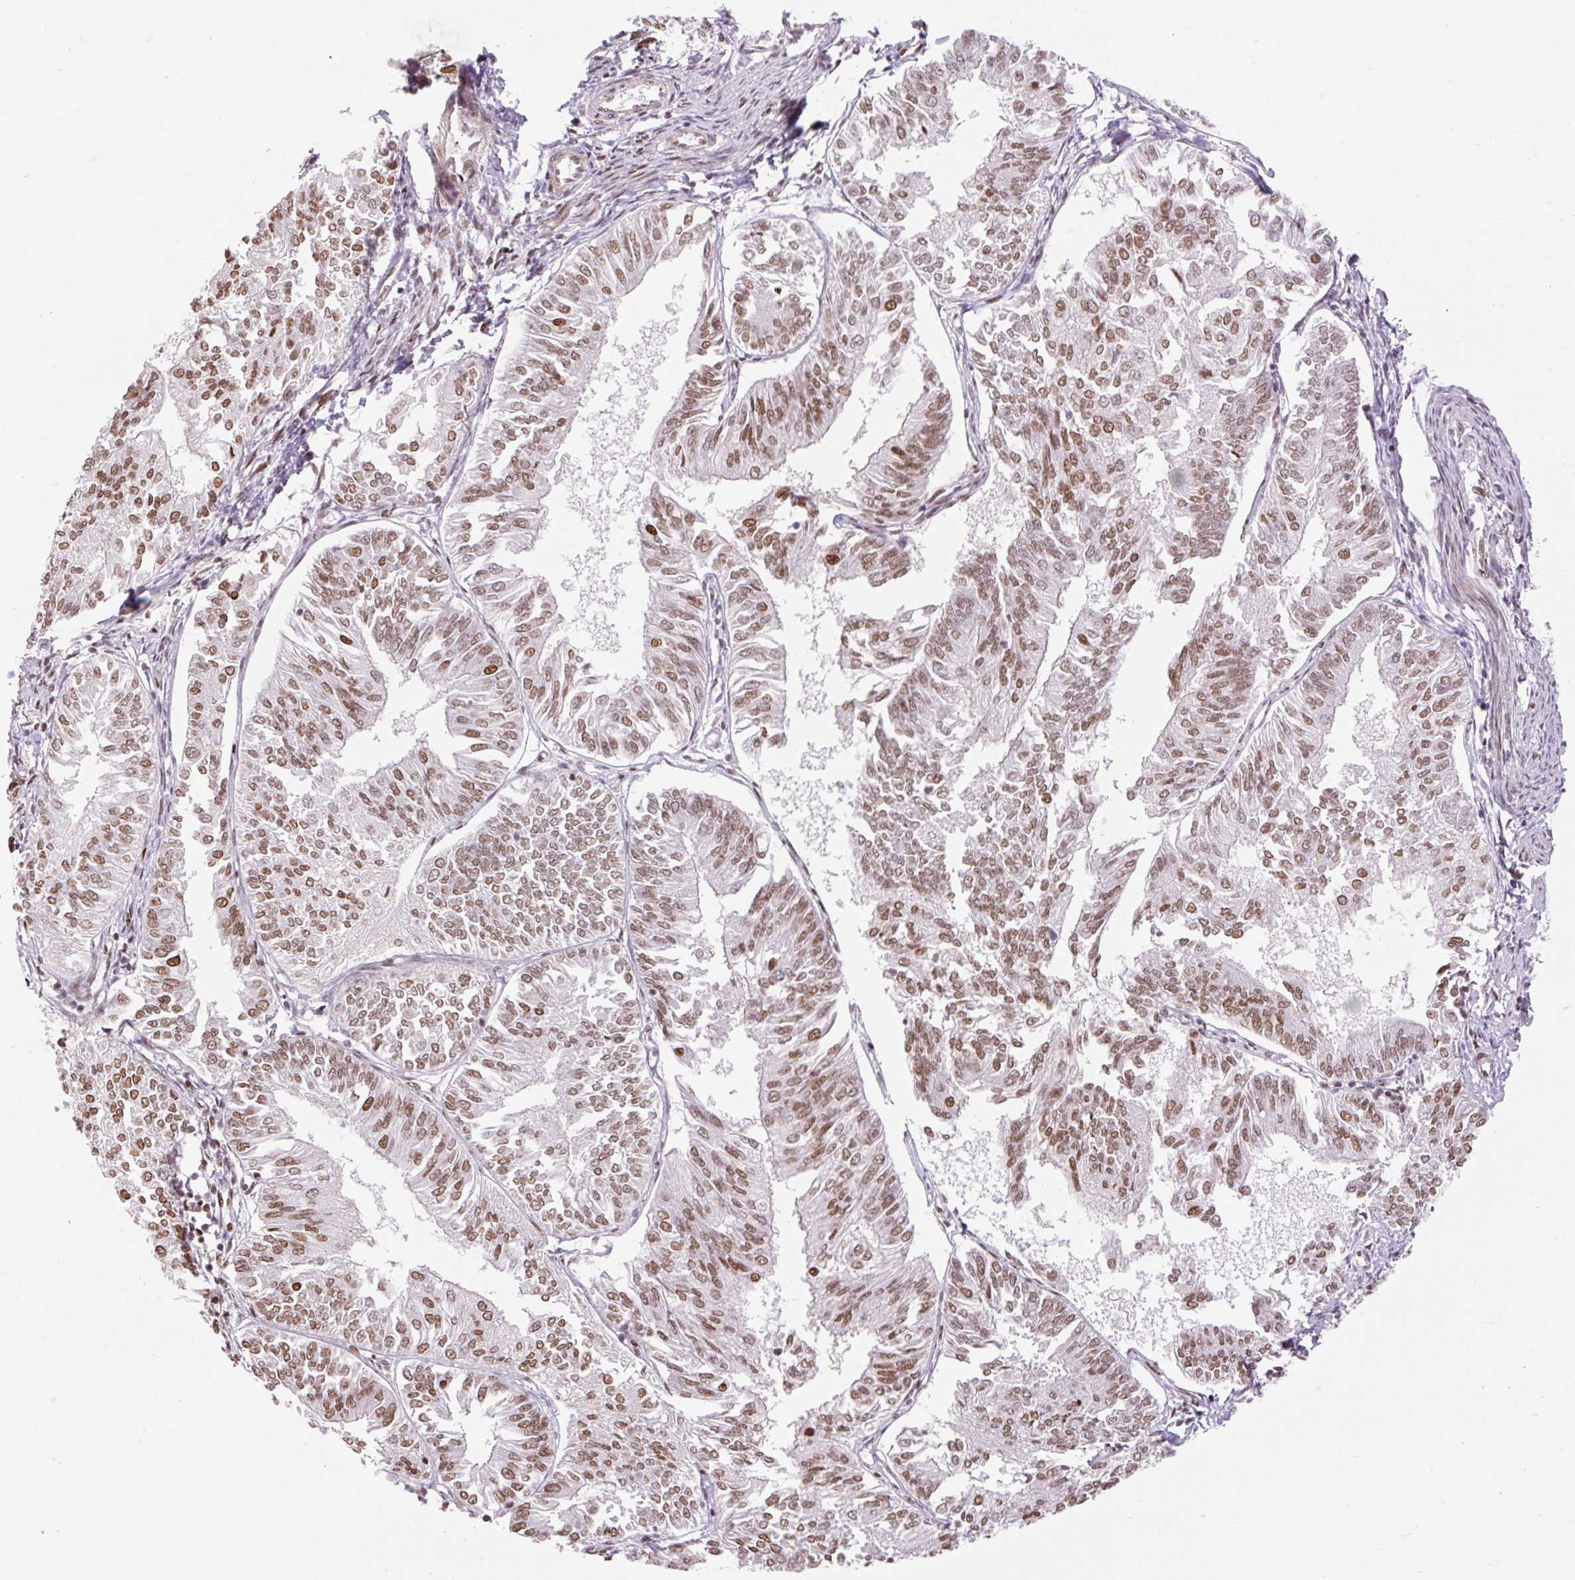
{"staining": {"intensity": "moderate", "quantity": ">75%", "location": "nuclear"}, "tissue": "endometrial cancer", "cell_type": "Tumor cells", "image_type": "cancer", "snomed": [{"axis": "morphology", "description": "Adenocarcinoma, NOS"}, {"axis": "topography", "description": "Endometrium"}], "caption": "Immunohistochemical staining of human endometrial cancer (adenocarcinoma) demonstrates medium levels of moderate nuclear protein positivity in about >75% of tumor cells. (Brightfield microscopy of DAB IHC at high magnification).", "gene": "RIPPLY3", "patient": {"sex": "female", "age": 58}}